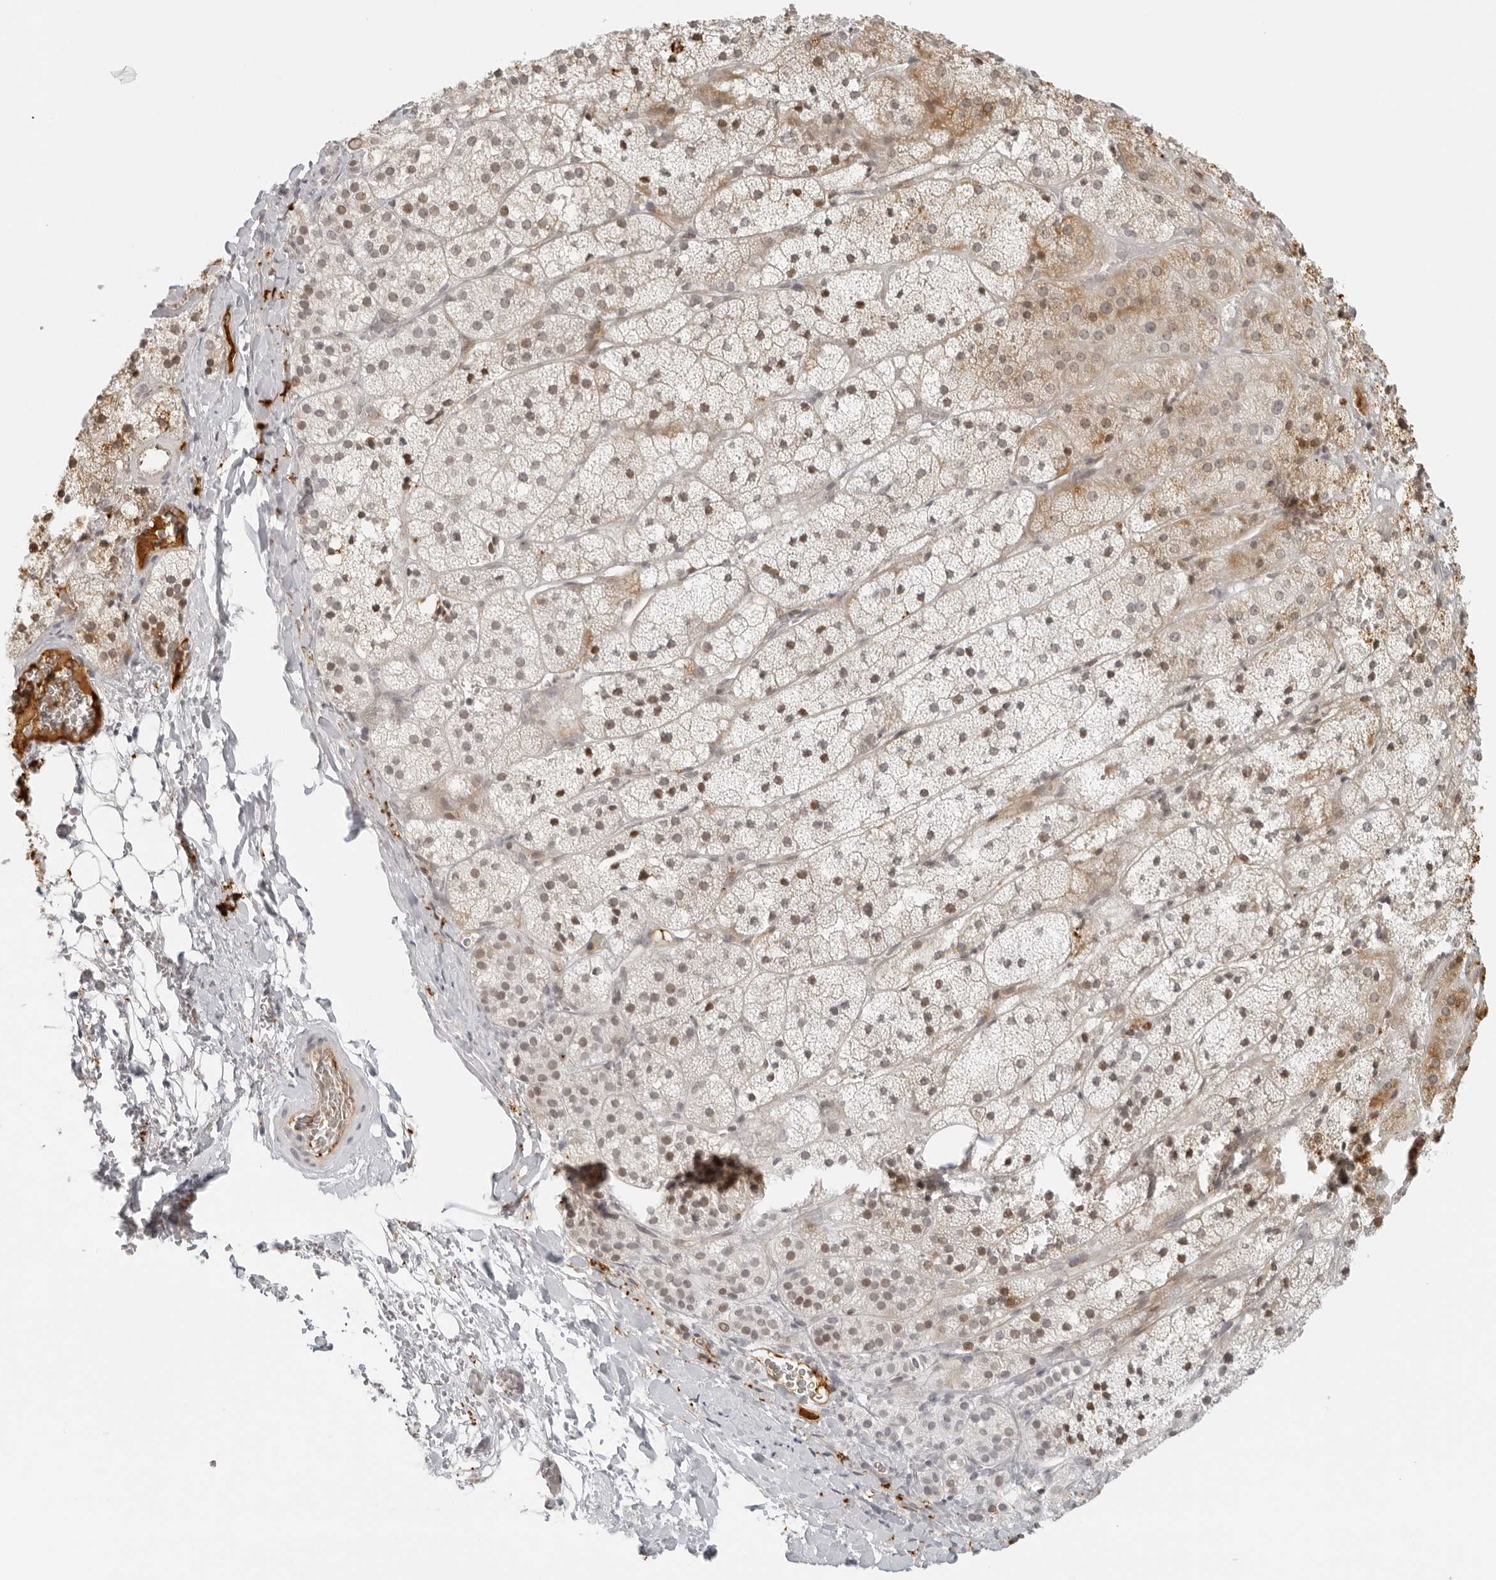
{"staining": {"intensity": "moderate", "quantity": ">75%", "location": "cytoplasmic/membranous"}, "tissue": "adrenal gland", "cell_type": "Glandular cells", "image_type": "normal", "snomed": [{"axis": "morphology", "description": "Normal tissue, NOS"}, {"axis": "topography", "description": "Adrenal gland"}], "caption": "Immunohistochemistry (IHC) histopathology image of unremarkable adrenal gland stained for a protein (brown), which displays medium levels of moderate cytoplasmic/membranous expression in about >75% of glandular cells.", "gene": "ZNF678", "patient": {"sex": "female", "age": 44}}